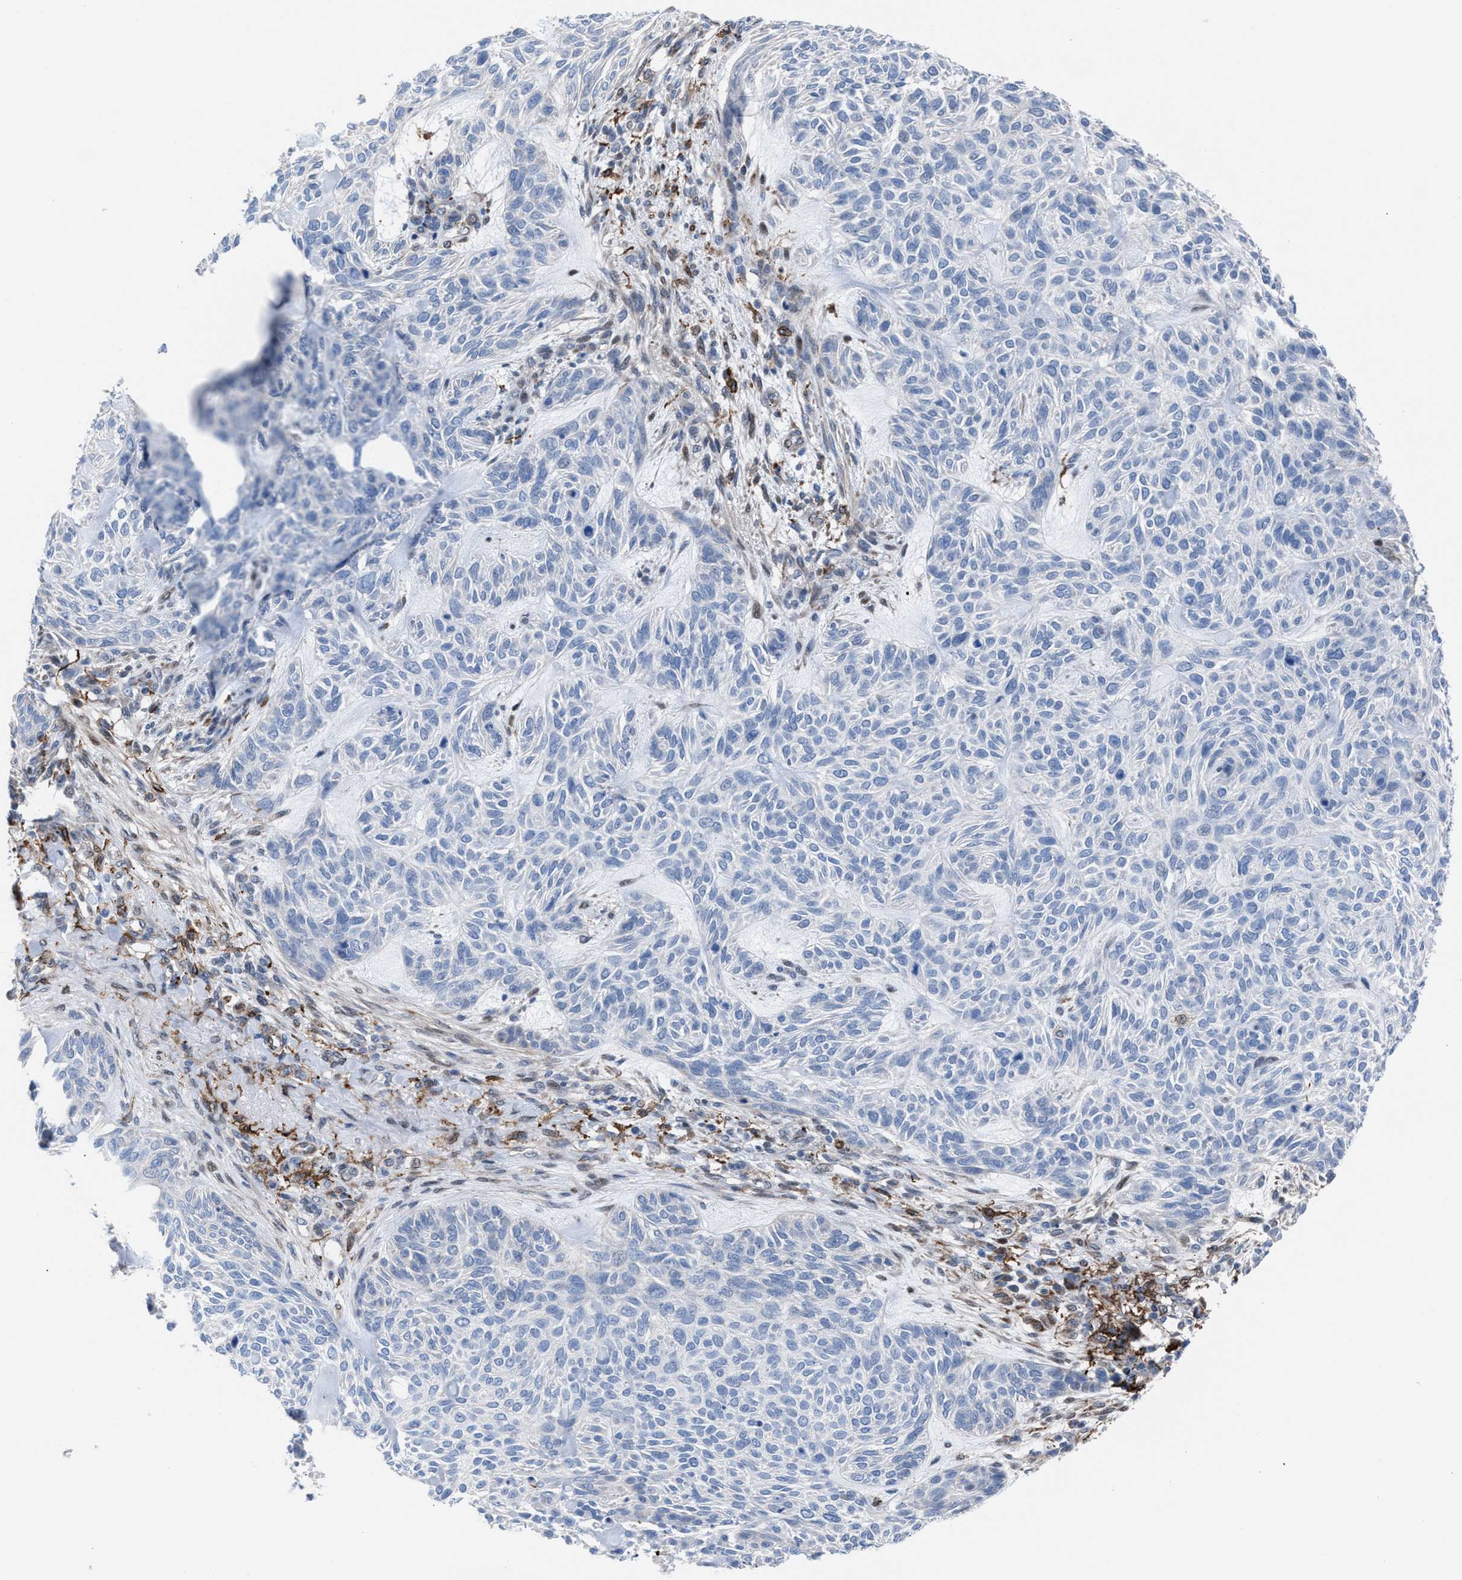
{"staining": {"intensity": "negative", "quantity": "none", "location": "none"}, "tissue": "skin cancer", "cell_type": "Tumor cells", "image_type": "cancer", "snomed": [{"axis": "morphology", "description": "Basal cell carcinoma"}, {"axis": "topography", "description": "Skin"}], "caption": "Immunohistochemical staining of human skin cancer shows no significant expression in tumor cells. The staining was performed using DAB to visualize the protein expression in brown, while the nuclei were stained in blue with hematoxylin (Magnification: 20x).", "gene": "SLC47A1", "patient": {"sex": "male", "age": 55}}